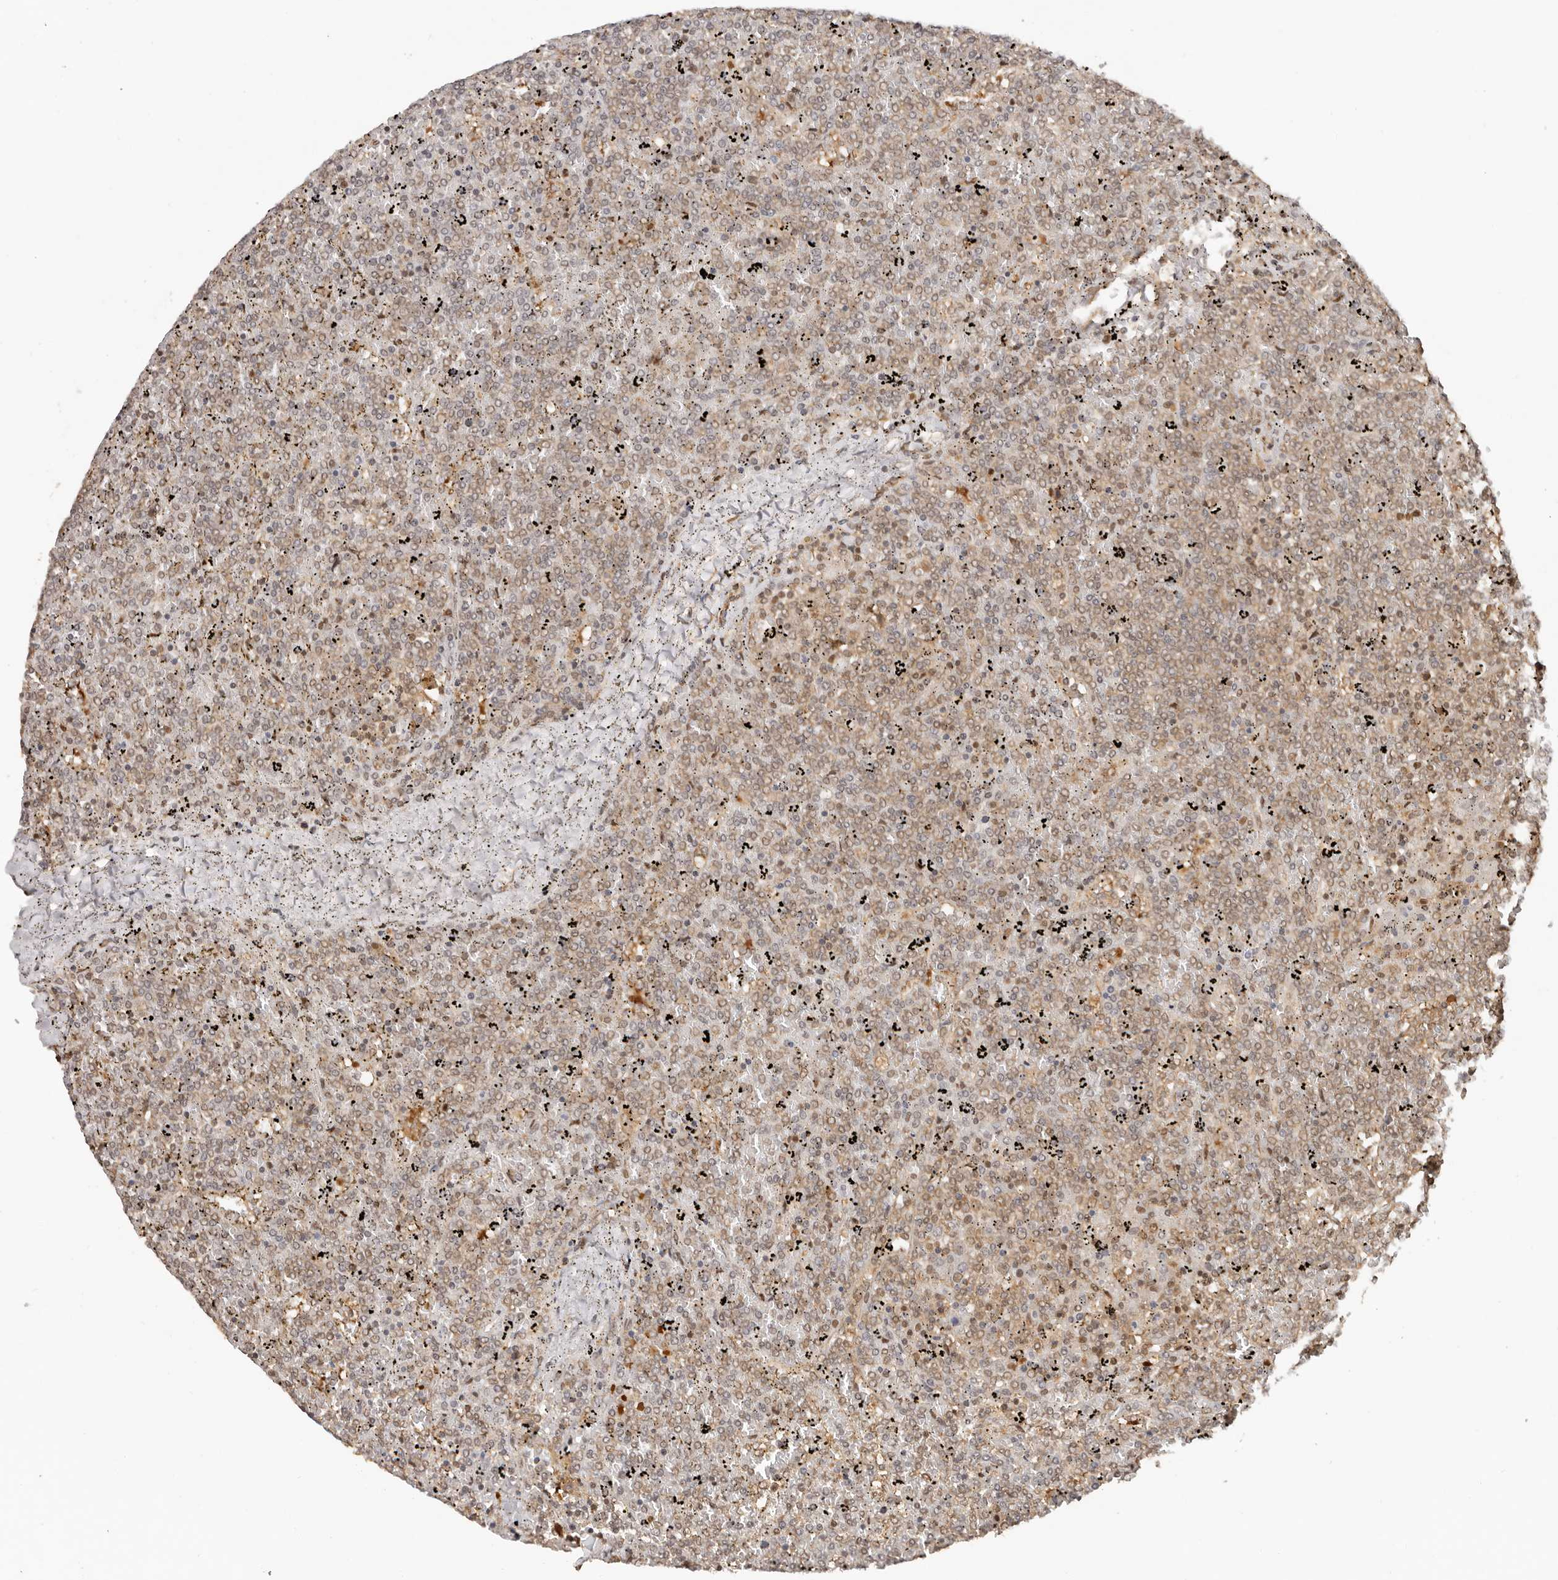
{"staining": {"intensity": "moderate", "quantity": ">75%", "location": "cytoplasmic/membranous,nuclear"}, "tissue": "lymphoma", "cell_type": "Tumor cells", "image_type": "cancer", "snomed": [{"axis": "morphology", "description": "Malignant lymphoma, non-Hodgkin's type, Low grade"}, {"axis": "topography", "description": "Spleen"}], "caption": "Immunohistochemical staining of lymphoma displays medium levels of moderate cytoplasmic/membranous and nuclear protein positivity in approximately >75% of tumor cells. The staining is performed using DAB (3,3'-diaminobenzidine) brown chromogen to label protein expression. The nuclei are counter-stained blue using hematoxylin.", "gene": "PSMA5", "patient": {"sex": "female", "age": 19}}